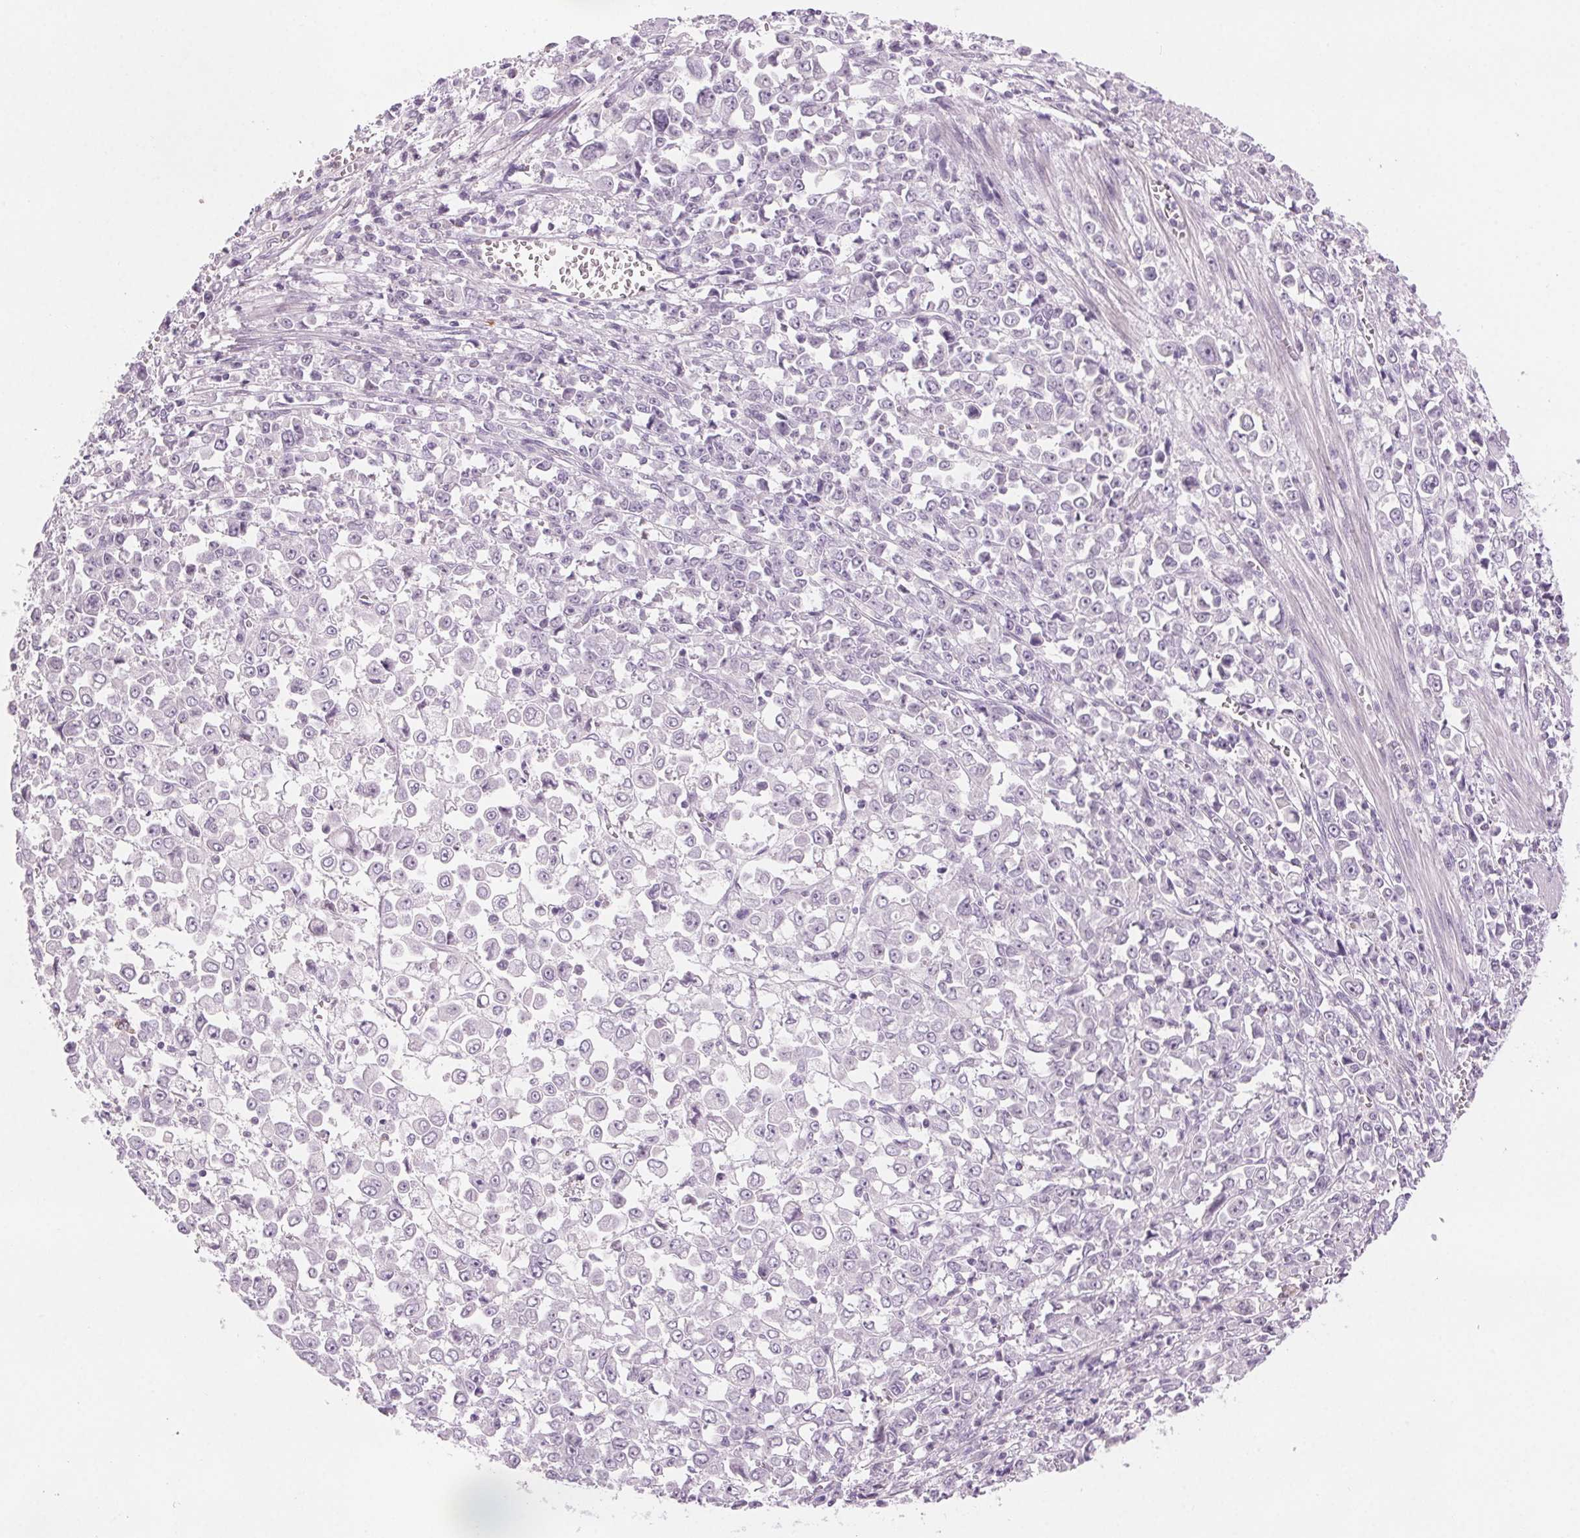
{"staining": {"intensity": "negative", "quantity": "none", "location": "none"}, "tissue": "stomach cancer", "cell_type": "Tumor cells", "image_type": "cancer", "snomed": [{"axis": "morphology", "description": "Adenocarcinoma, NOS"}, {"axis": "topography", "description": "Stomach, upper"}], "caption": "There is no significant positivity in tumor cells of stomach adenocarcinoma. Nuclei are stained in blue.", "gene": "SLC6A19", "patient": {"sex": "male", "age": 70}}